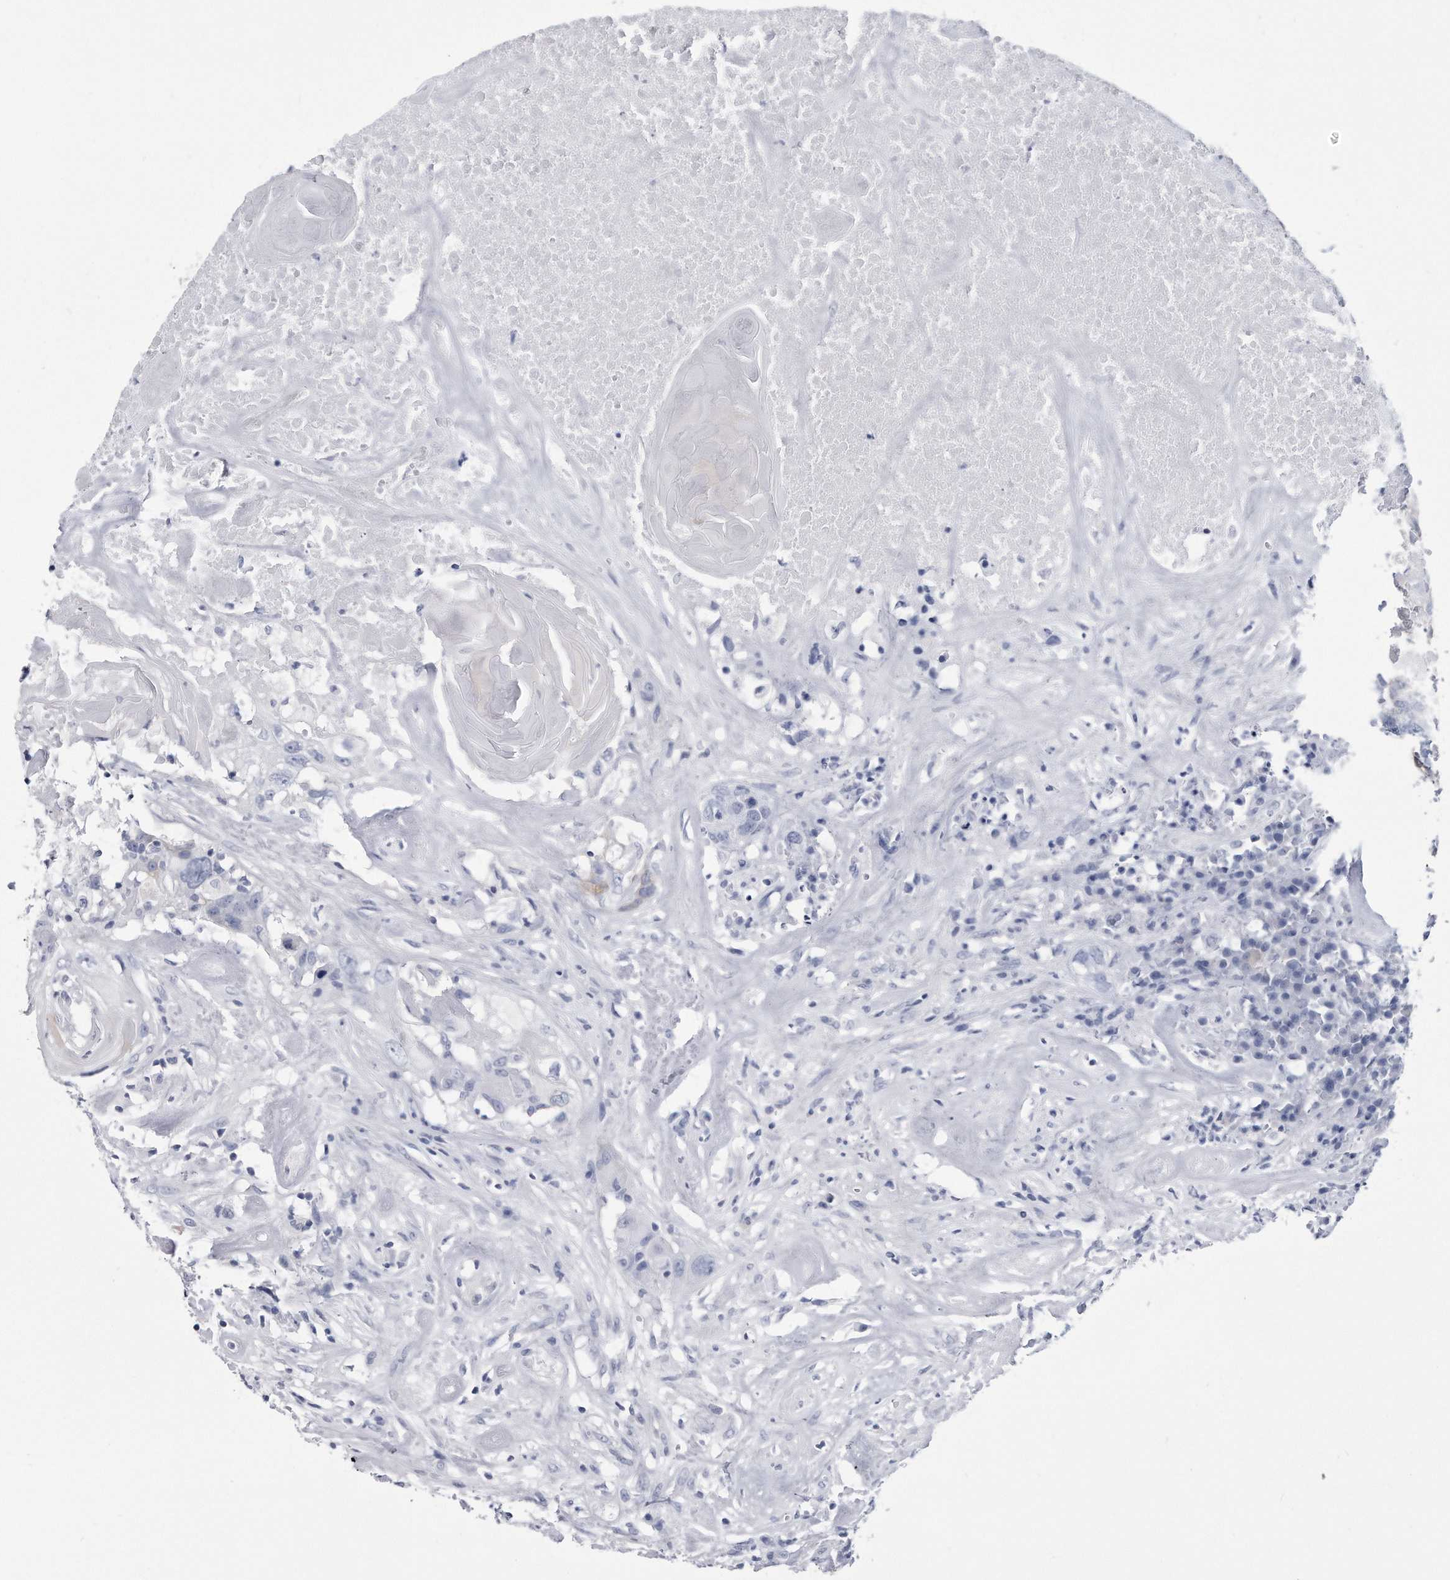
{"staining": {"intensity": "negative", "quantity": "none", "location": "none"}, "tissue": "head and neck cancer", "cell_type": "Tumor cells", "image_type": "cancer", "snomed": [{"axis": "morphology", "description": "Squamous cell carcinoma, NOS"}, {"axis": "topography", "description": "Head-Neck"}], "caption": "The image demonstrates no staining of tumor cells in head and neck cancer.", "gene": "PYGB", "patient": {"sex": "male", "age": 66}}